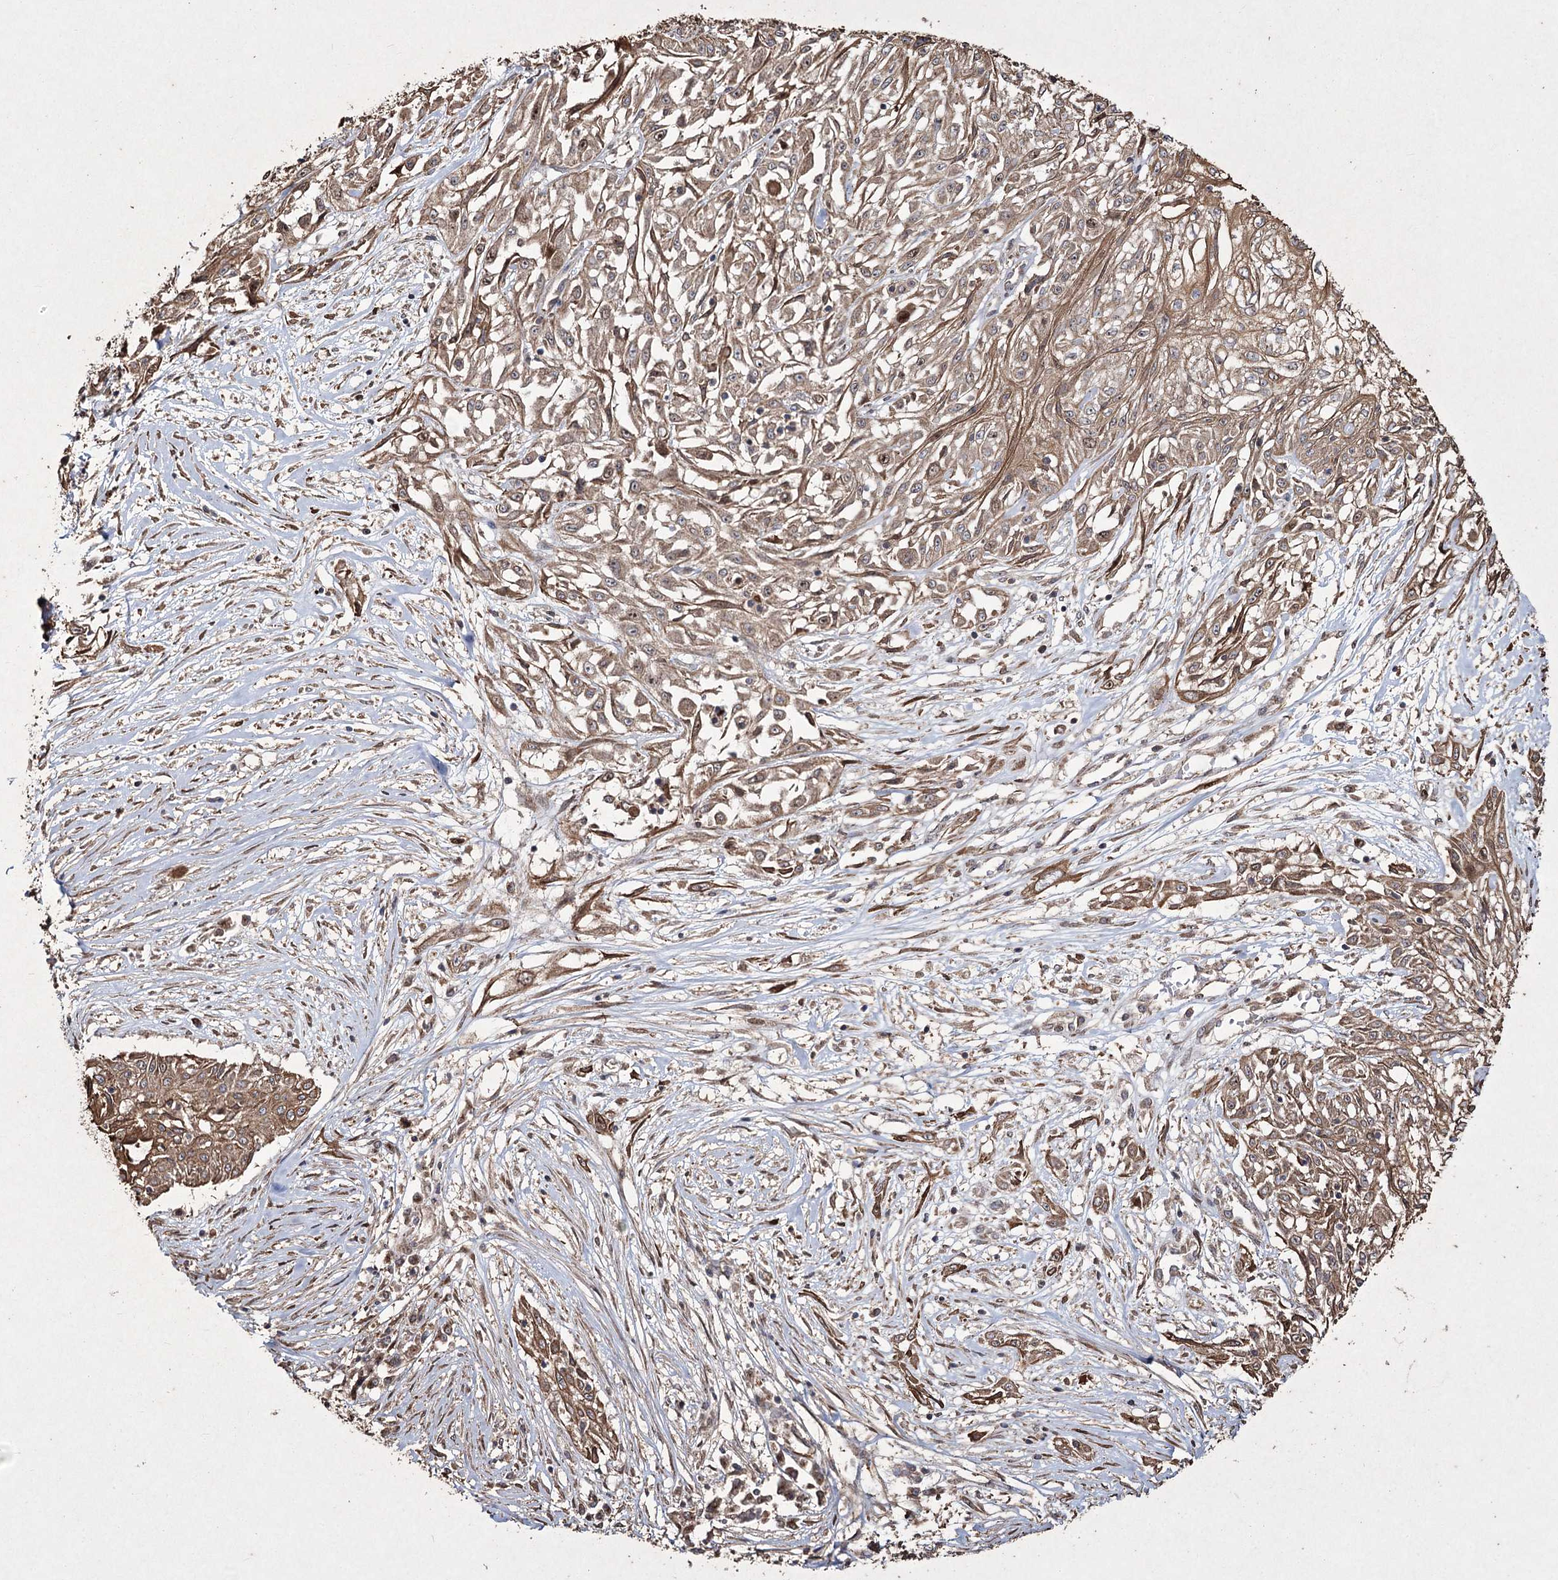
{"staining": {"intensity": "moderate", "quantity": ">75%", "location": "cytoplasmic/membranous"}, "tissue": "skin cancer", "cell_type": "Tumor cells", "image_type": "cancer", "snomed": [{"axis": "morphology", "description": "Squamous cell carcinoma, NOS"}, {"axis": "morphology", "description": "Squamous cell carcinoma, metastatic, NOS"}, {"axis": "topography", "description": "Skin"}, {"axis": "topography", "description": "Lymph node"}], "caption": "Immunohistochemical staining of squamous cell carcinoma (skin) shows medium levels of moderate cytoplasmic/membranous expression in about >75% of tumor cells. The protein of interest is stained brown, and the nuclei are stained in blue (DAB IHC with brightfield microscopy, high magnification).", "gene": "PRC1", "patient": {"sex": "male", "age": 75}}